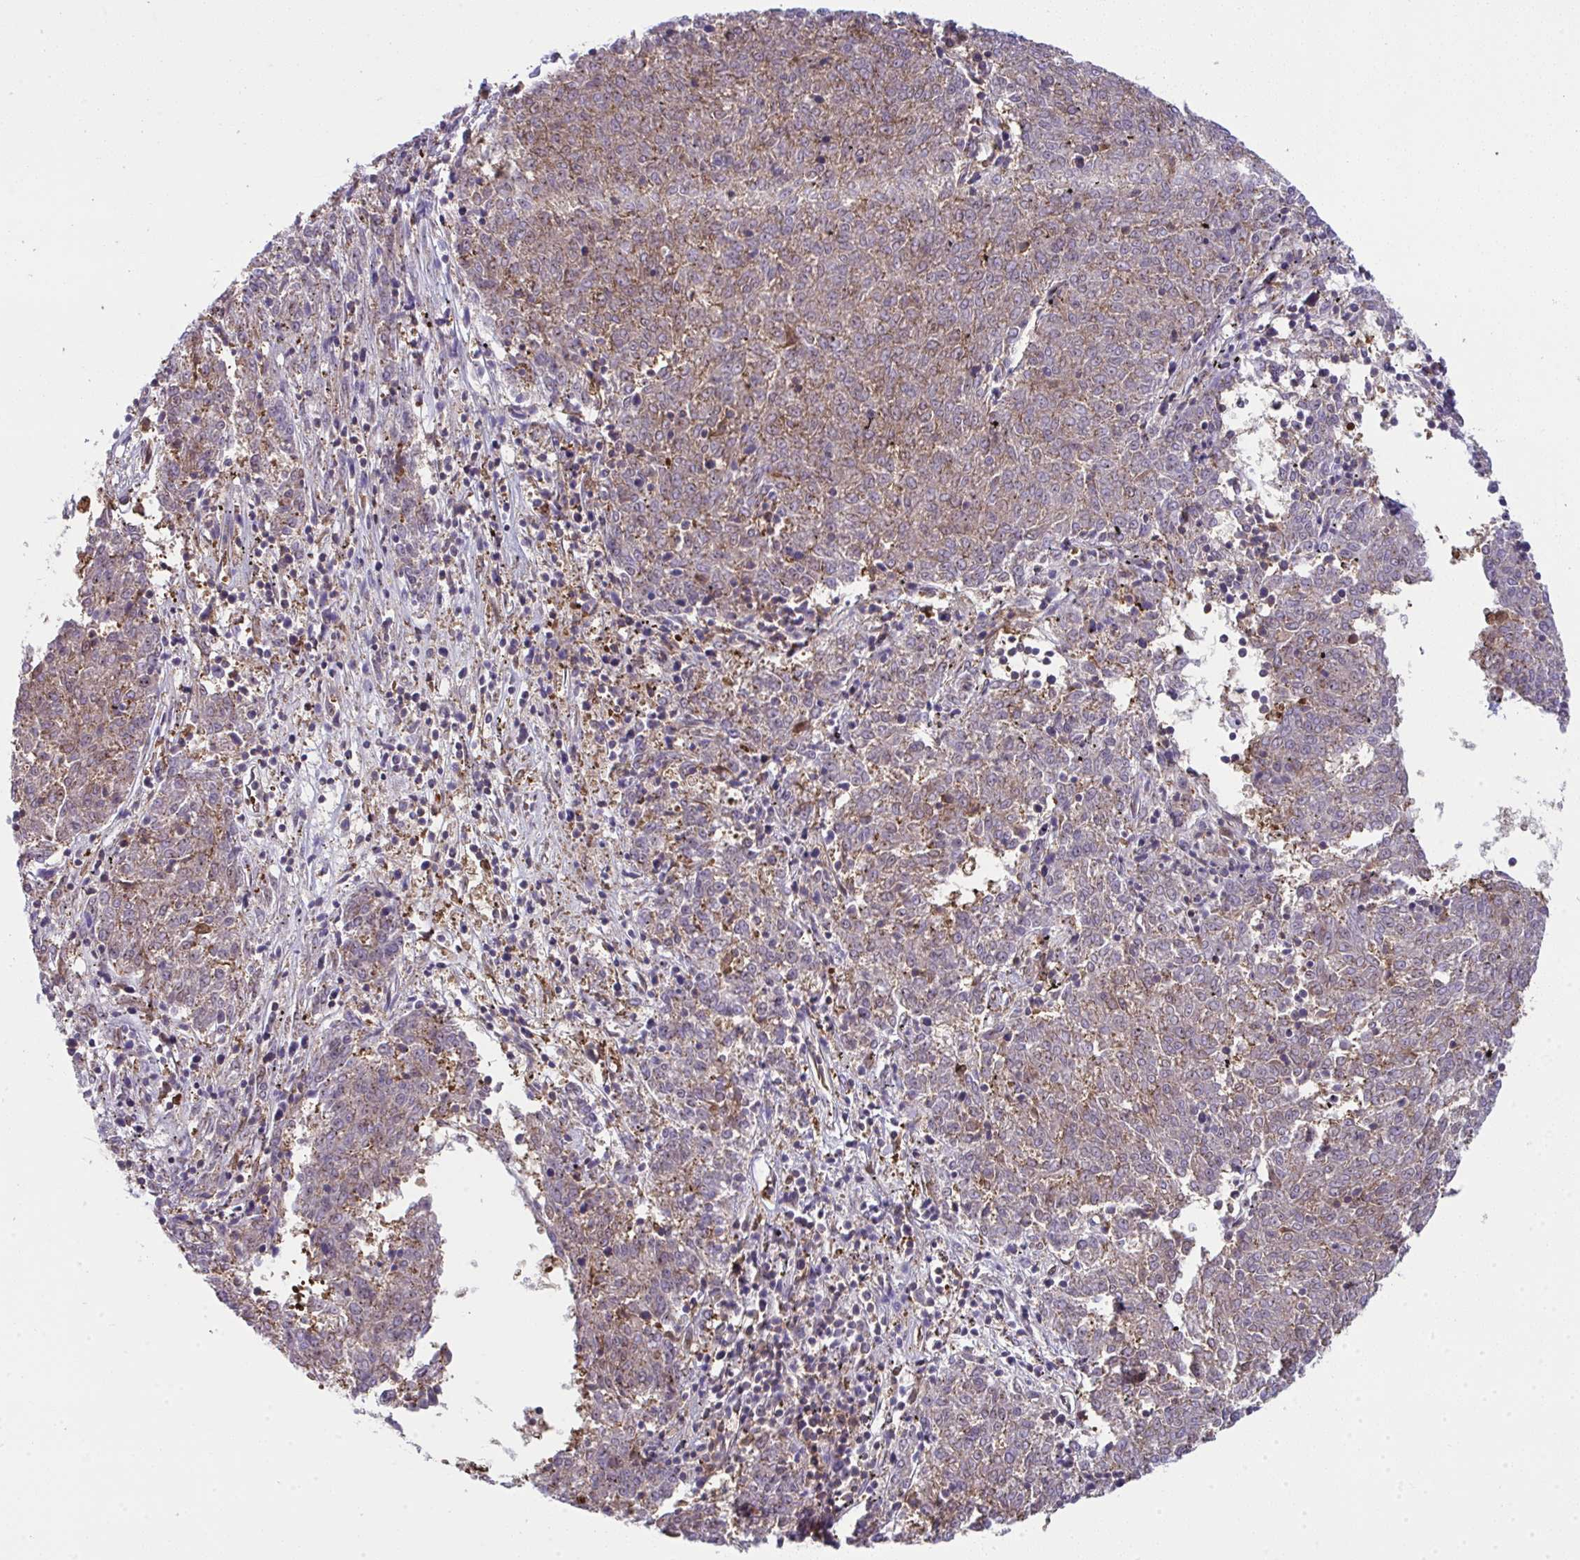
{"staining": {"intensity": "moderate", "quantity": "25%-75%", "location": "cytoplasmic/membranous"}, "tissue": "melanoma", "cell_type": "Tumor cells", "image_type": "cancer", "snomed": [{"axis": "morphology", "description": "Malignant melanoma, NOS"}, {"axis": "topography", "description": "Skin"}], "caption": "Human melanoma stained with a protein marker displays moderate staining in tumor cells.", "gene": "ALDH16A1", "patient": {"sex": "female", "age": 72}}